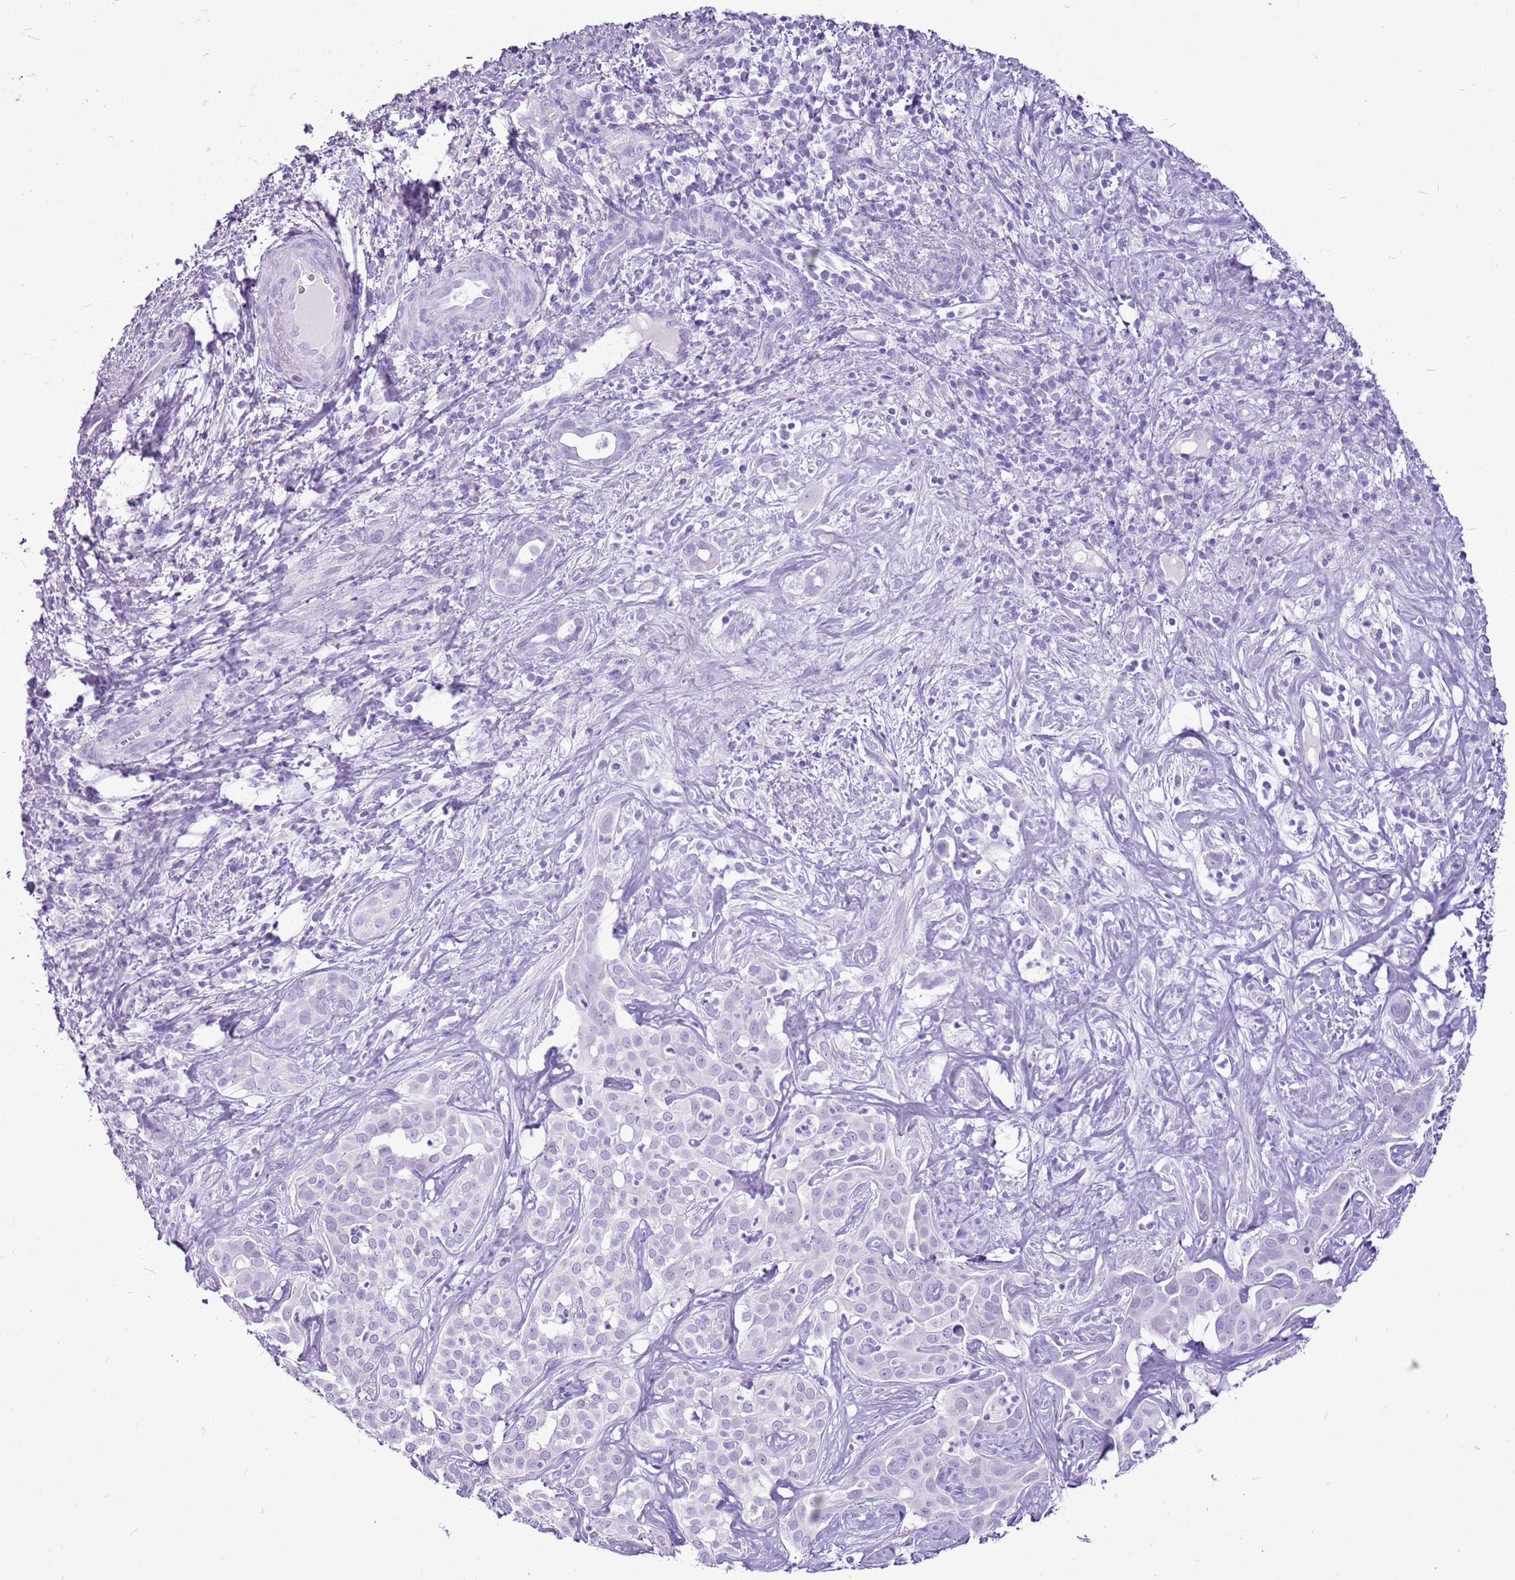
{"staining": {"intensity": "negative", "quantity": "none", "location": "none"}, "tissue": "liver cancer", "cell_type": "Tumor cells", "image_type": "cancer", "snomed": [{"axis": "morphology", "description": "Cholangiocarcinoma"}, {"axis": "topography", "description": "Liver"}], "caption": "Liver cholangiocarcinoma was stained to show a protein in brown. There is no significant expression in tumor cells. (DAB IHC, high magnification).", "gene": "CNFN", "patient": {"sex": "male", "age": 67}}